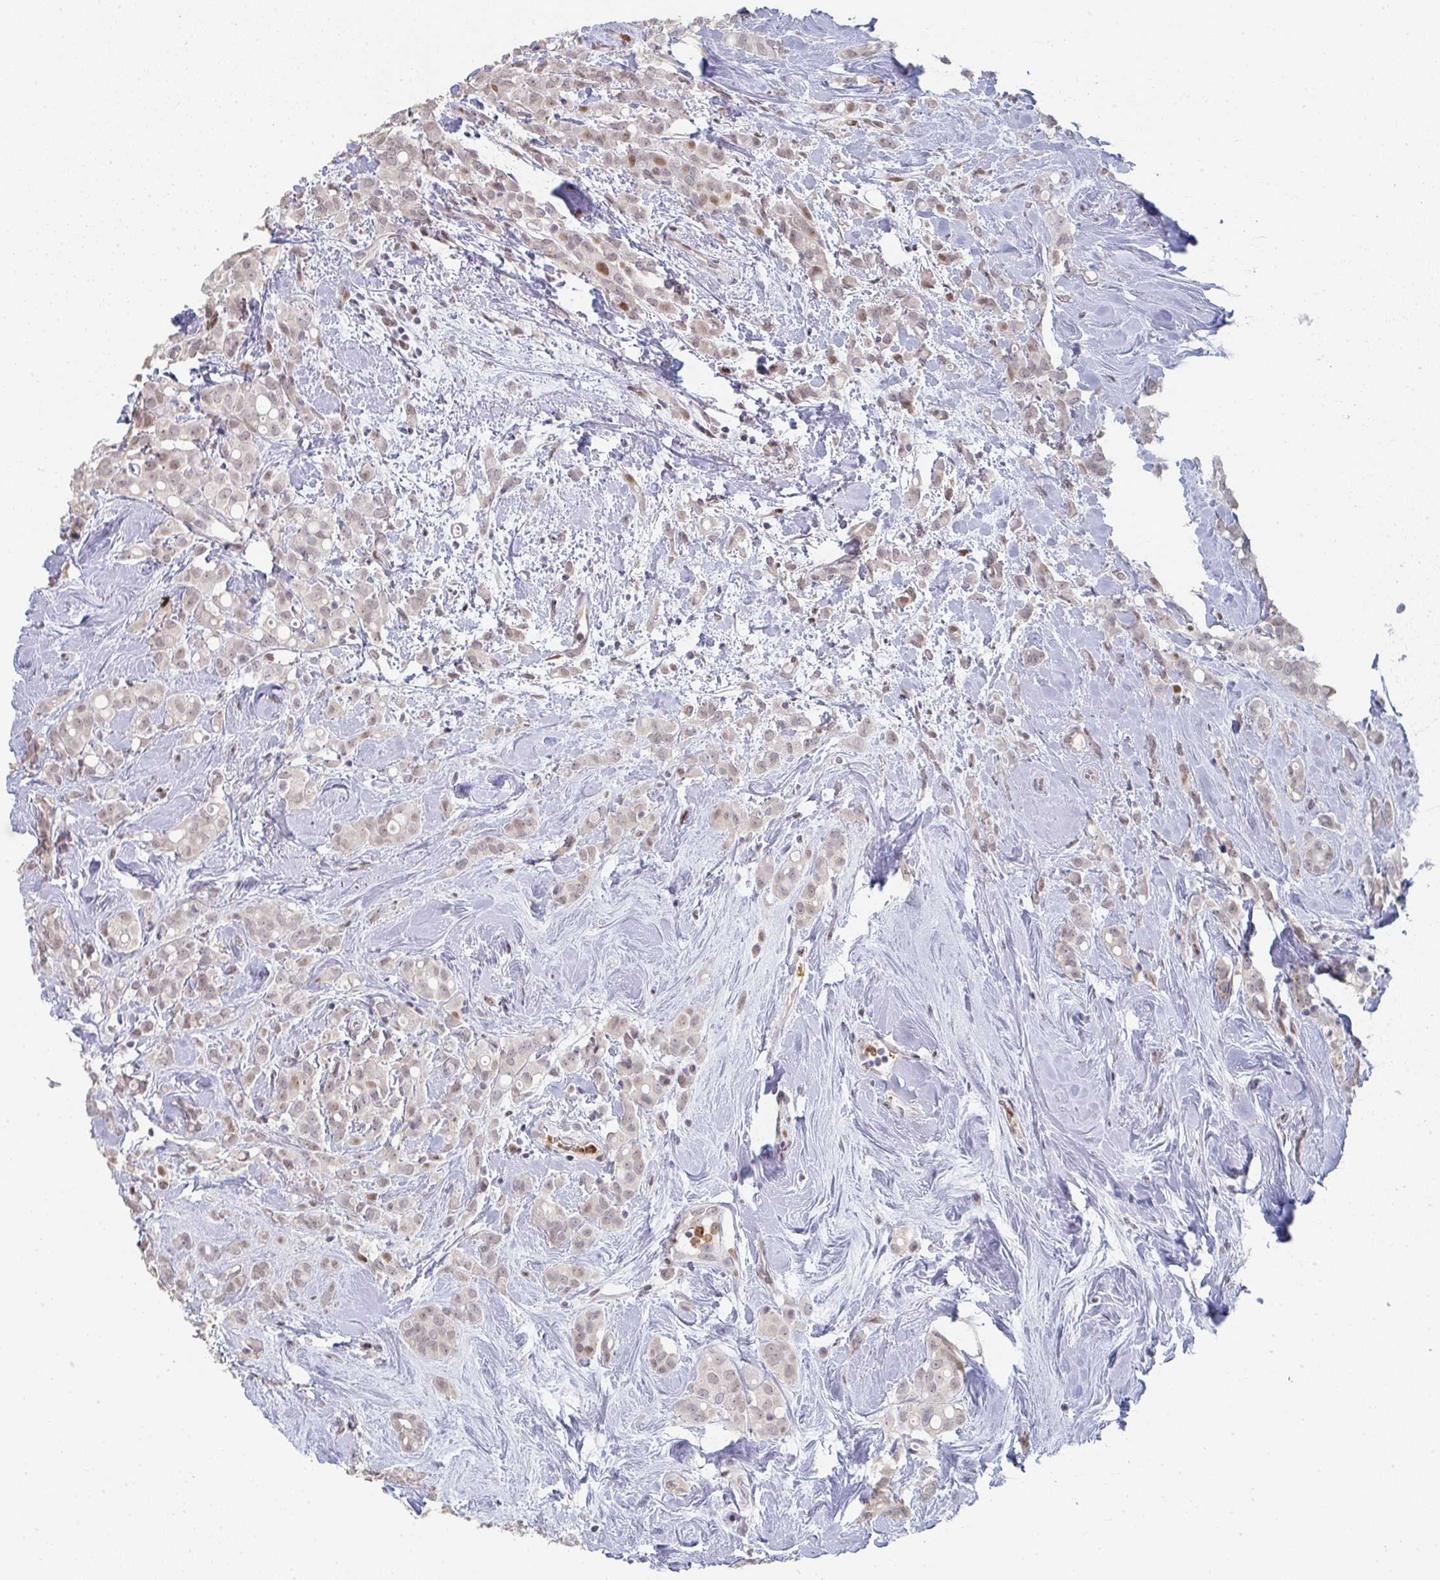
{"staining": {"intensity": "weak", "quantity": "25%-75%", "location": "nuclear"}, "tissue": "breast cancer", "cell_type": "Tumor cells", "image_type": "cancer", "snomed": [{"axis": "morphology", "description": "Lobular carcinoma"}, {"axis": "topography", "description": "Breast"}], "caption": "Breast lobular carcinoma stained for a protein reveals weak nuclear positivity in tumor cells.", "gene": "LIN54", "patient": {"sex": "female", "age": 68}}